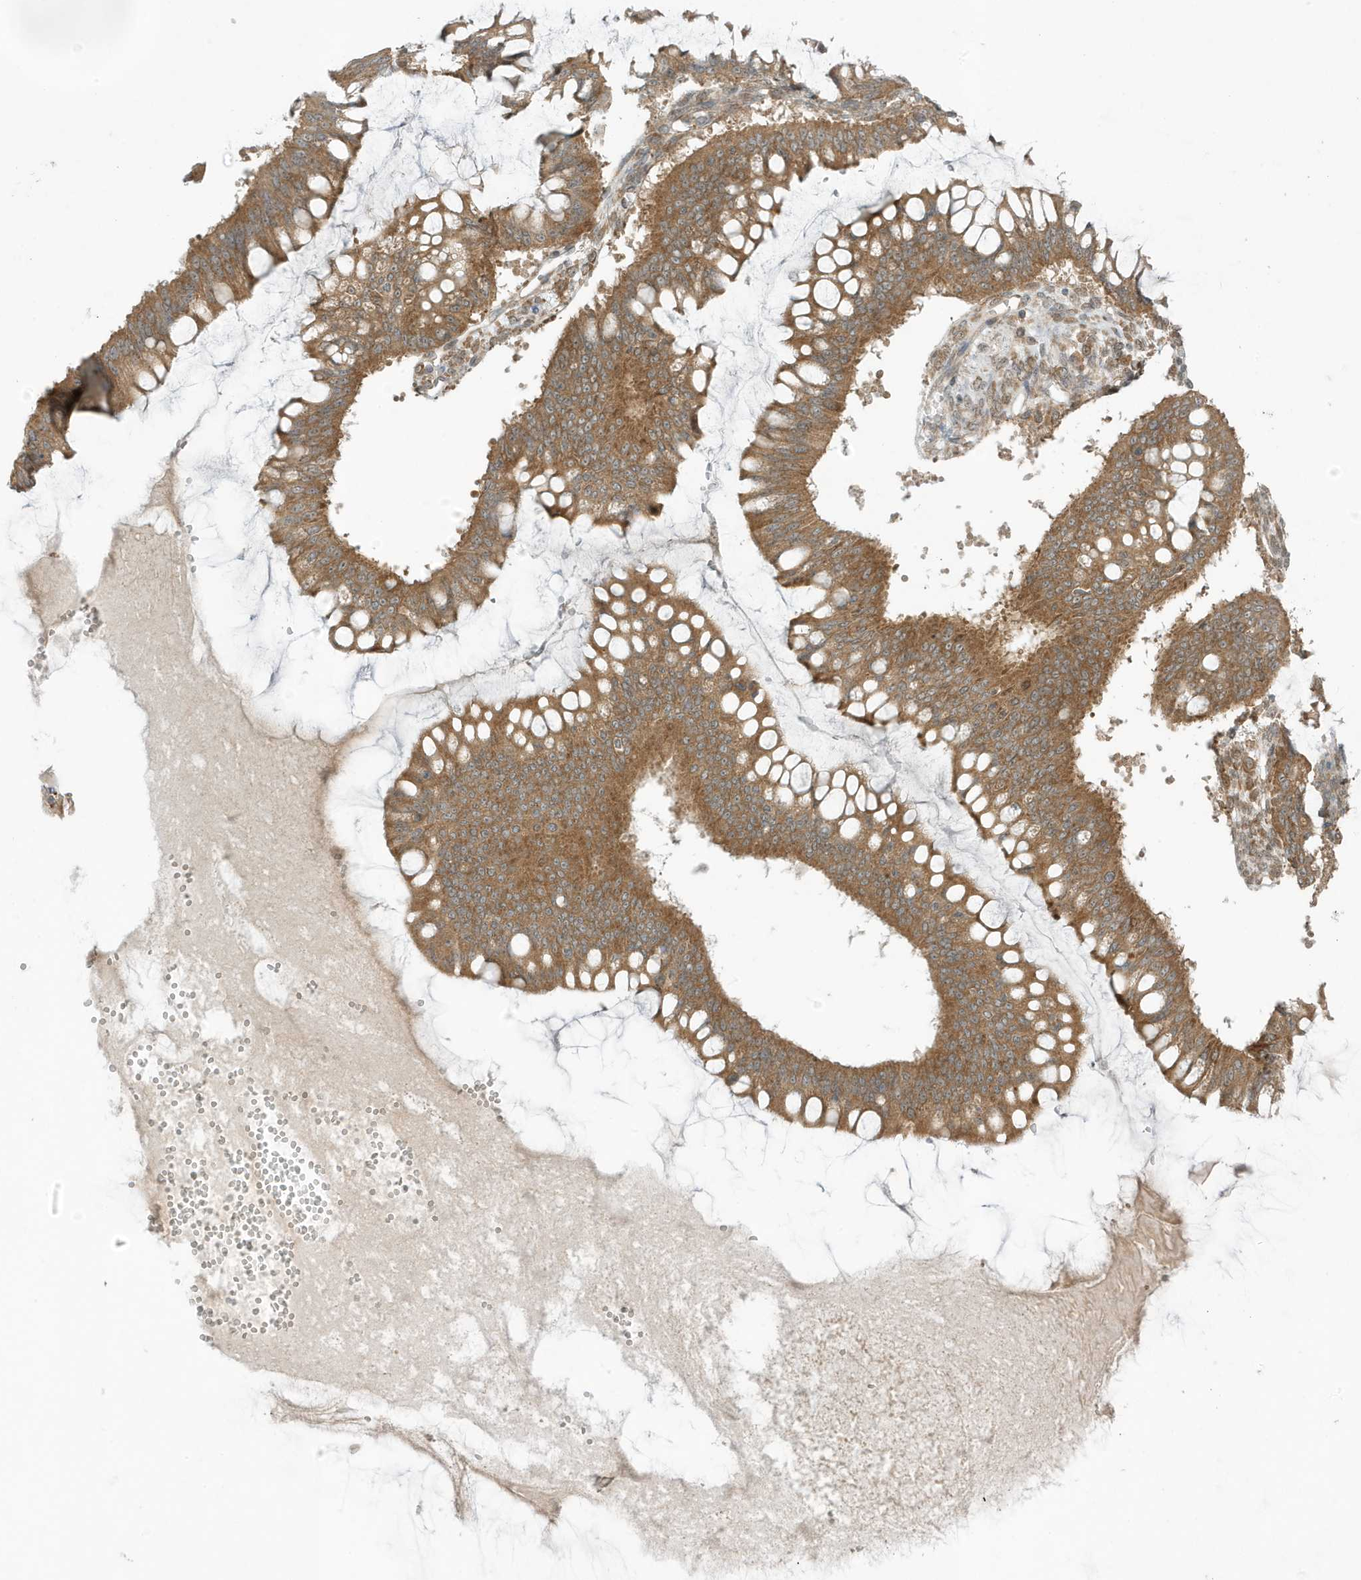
{"staining": {"intensity": "moderate", "quantity": ">75%", "location": "cytoplasmic/membranous"}, "tissue": "ovarian cancer", "cell_type": "Tumor cells", "image_type": "cancer", "snomed": [{"axis": "morphology", "description": "Cystadenocarcinoma, mucinous, NOS"}, {"axis": "topography", "description": "Ovary"}], "caption": "This is an image of IHC staining of ovarian cancer, which shows moderate positivity in the cytoplasmic/membranous of tumor cells.", "gene": "DHX36", "patient": {"sex": "female", "age": 73}}